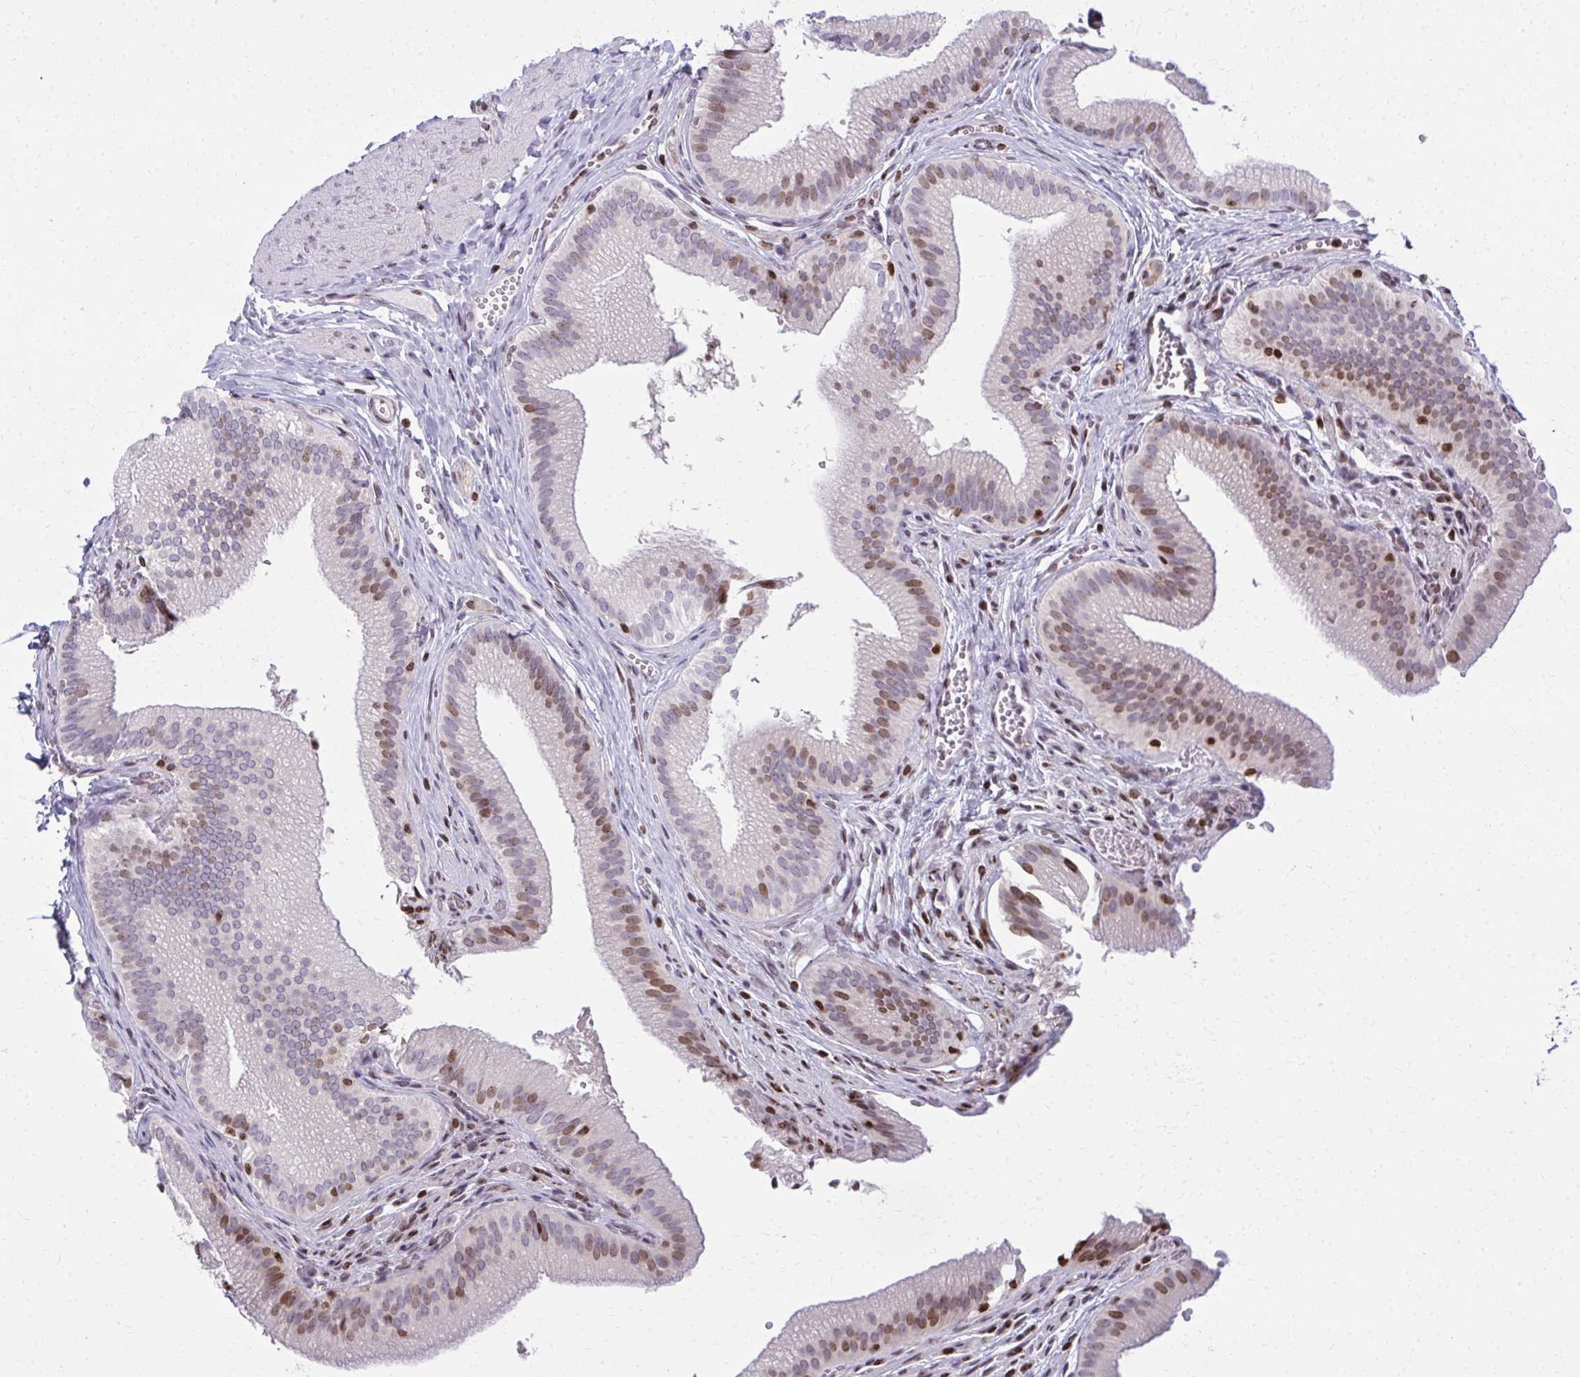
{"staining": {"intensity": "moderate", "quantity": "25%-75%", "location": "nuclear"}, "tissue": "gallbladder", "cell_type": "Glandular cells", "image_type": "normal", "snomed": [{"axis": "morphology", "description": "Normal tissue, NOS"}, {"axis": "topography", "description": "Gallbladder"}, {"axis": "topography", "description": "Peripheral nerve tissue"}], "caption": "The micrograph demonstrates staining of normal gallbladder, revealing moderate nuclear protein expression (brown color) within glandular cells.", "gene": "AP5M1", "patient": {"sex": "male", "age": 17}}